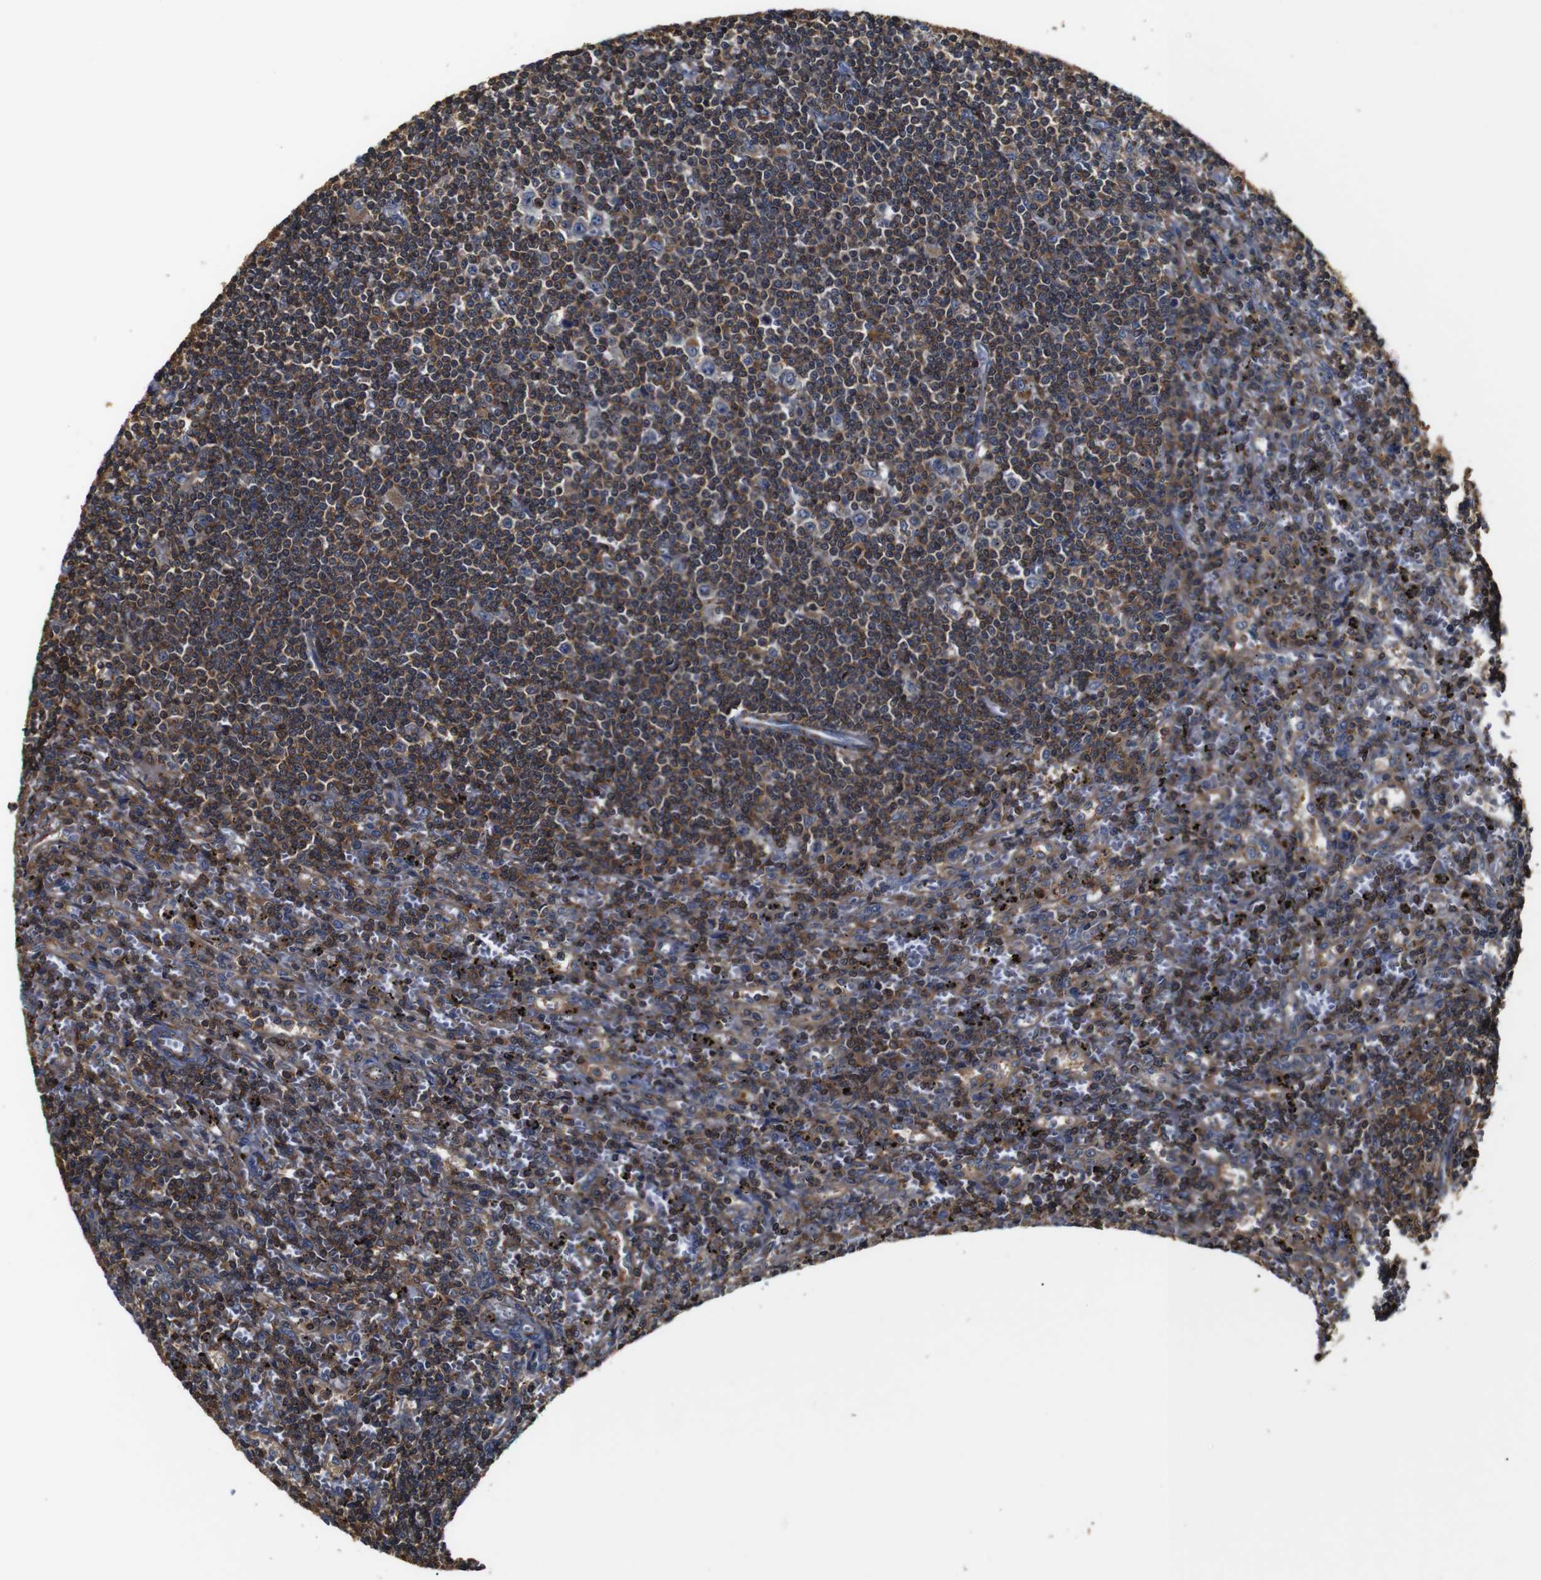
{"staining": {"intensity": "strong", "quantity": "25%-75%", "location": "cytoplasmic/membranous,nuclear"}, "tissue": "lymphoma", "cell_type": "Tumor cells", "image_type": "cancer", "snomed": [{"axis": "morphology", "description": "Malignant lymphoma, non-Hodgkin's type, Low grade"}, {"axis": "topography", "description": "Spleen"}], "caption": "The immunohistochemical stain labels strong cytoplasmic/membranous and nuclear staining in tumor cells of lymphoma tissue.", "gene": "PI4KA", "patient": {"sex": "male", "age": 76}}